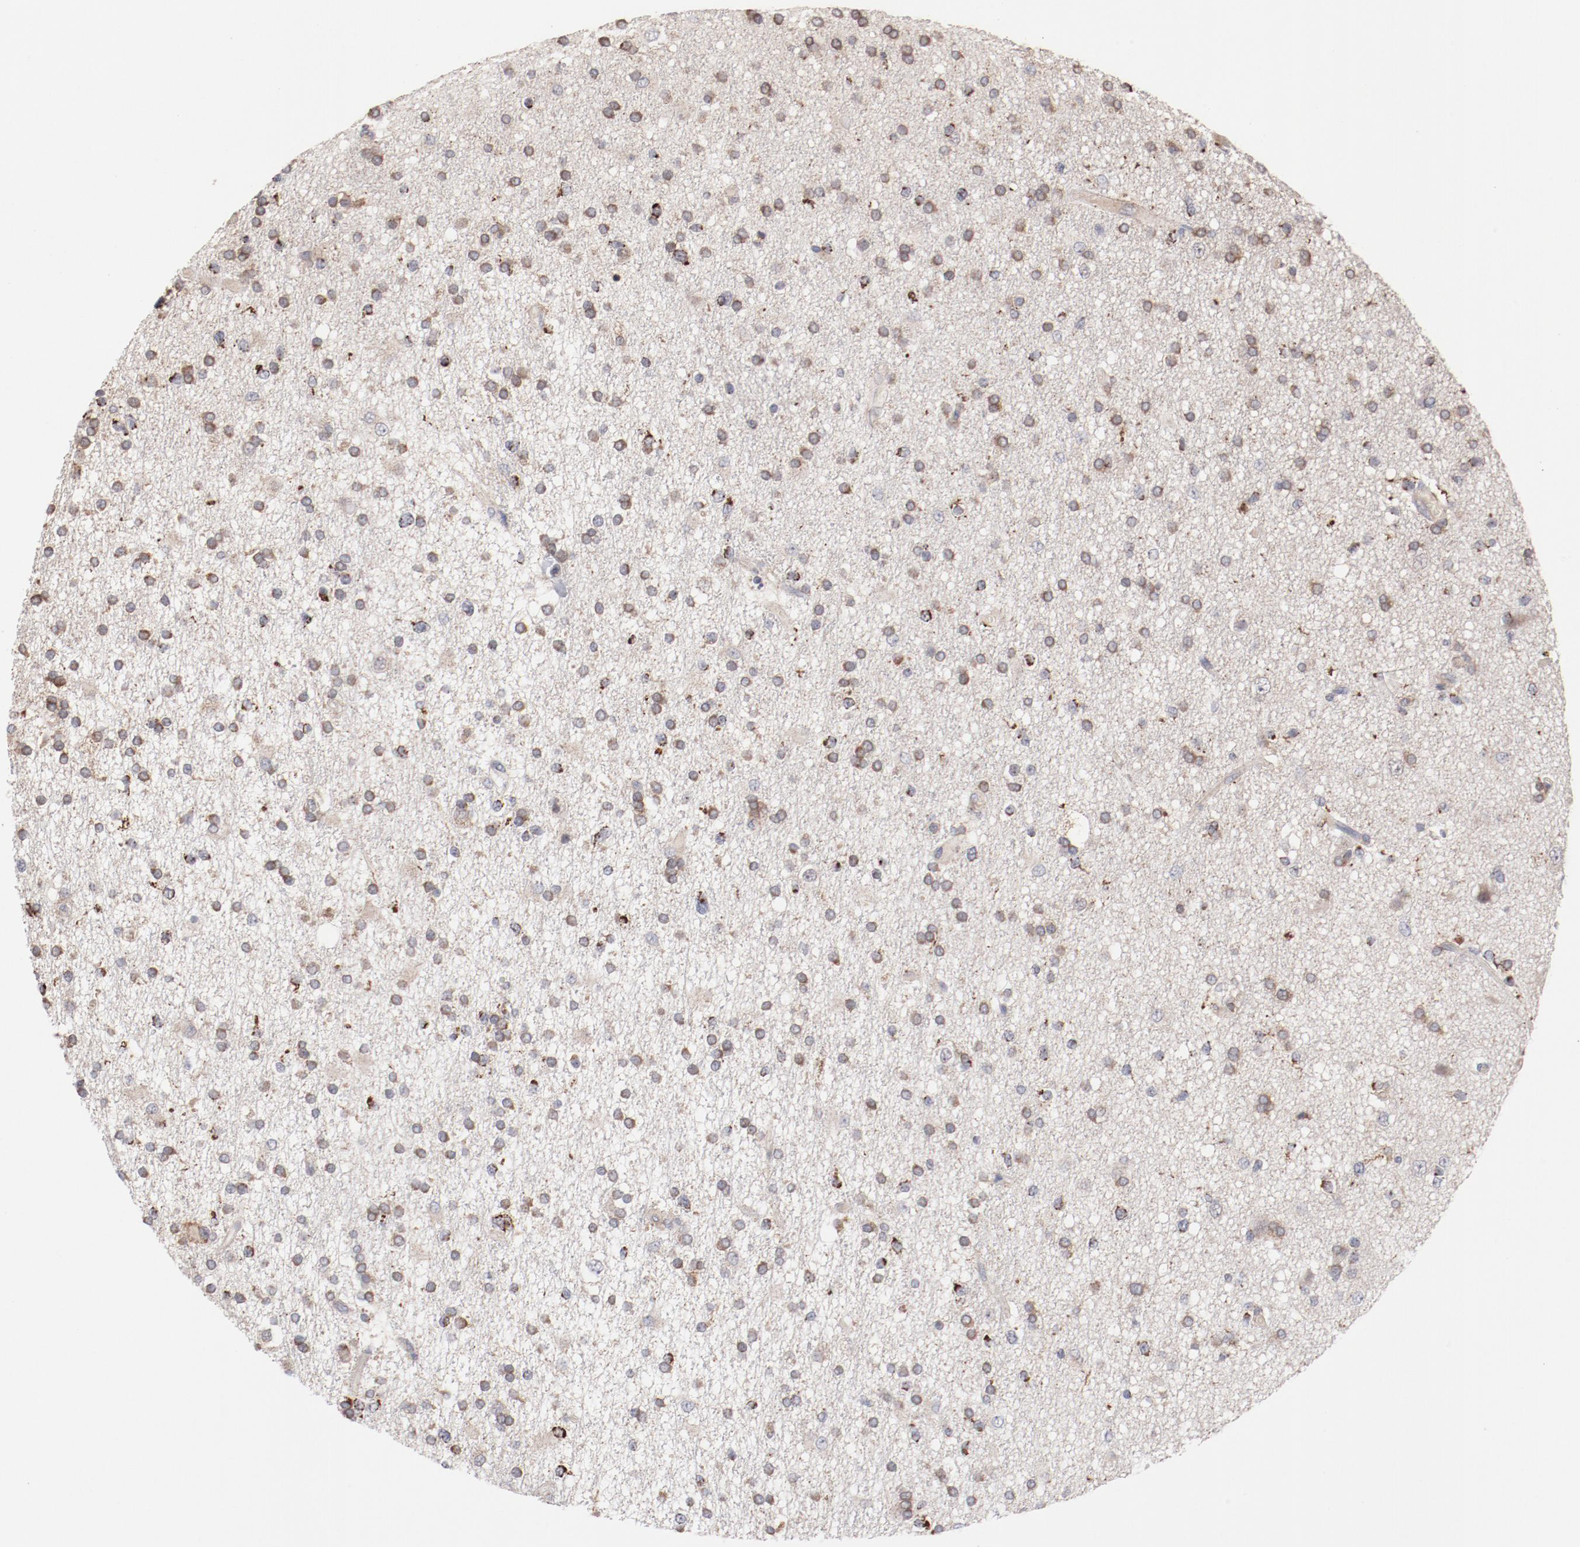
{"staining": {"intensity": "moderate", "quantity": ">75%", "location": "cytoplasmic/membranous"}, "tissue": "glioma", "cell_type": "Tumor cells", "image_type": "cancer", "snomed": [{"axis": "morphology", "description": "Glioma, malignant, High grade"}, {"axis": "topography", "description": "Brain"}], "caption": "Immunohistochemistry (DAB (3,3'-diaminobenzidine)) staining of glioma displays moderate cytoplasmic/membranous protein expression in approximately >75% of tumor cells. The staining was performed using DAB (3,3'-diaminobenzidine) to visualize the protein expression in brown, while the nuclei were stained in blue with hematoxylin (Magnification: 20x).", "gene": "PPFIBP2", "patient": {"sex": "male", "age": 33}}